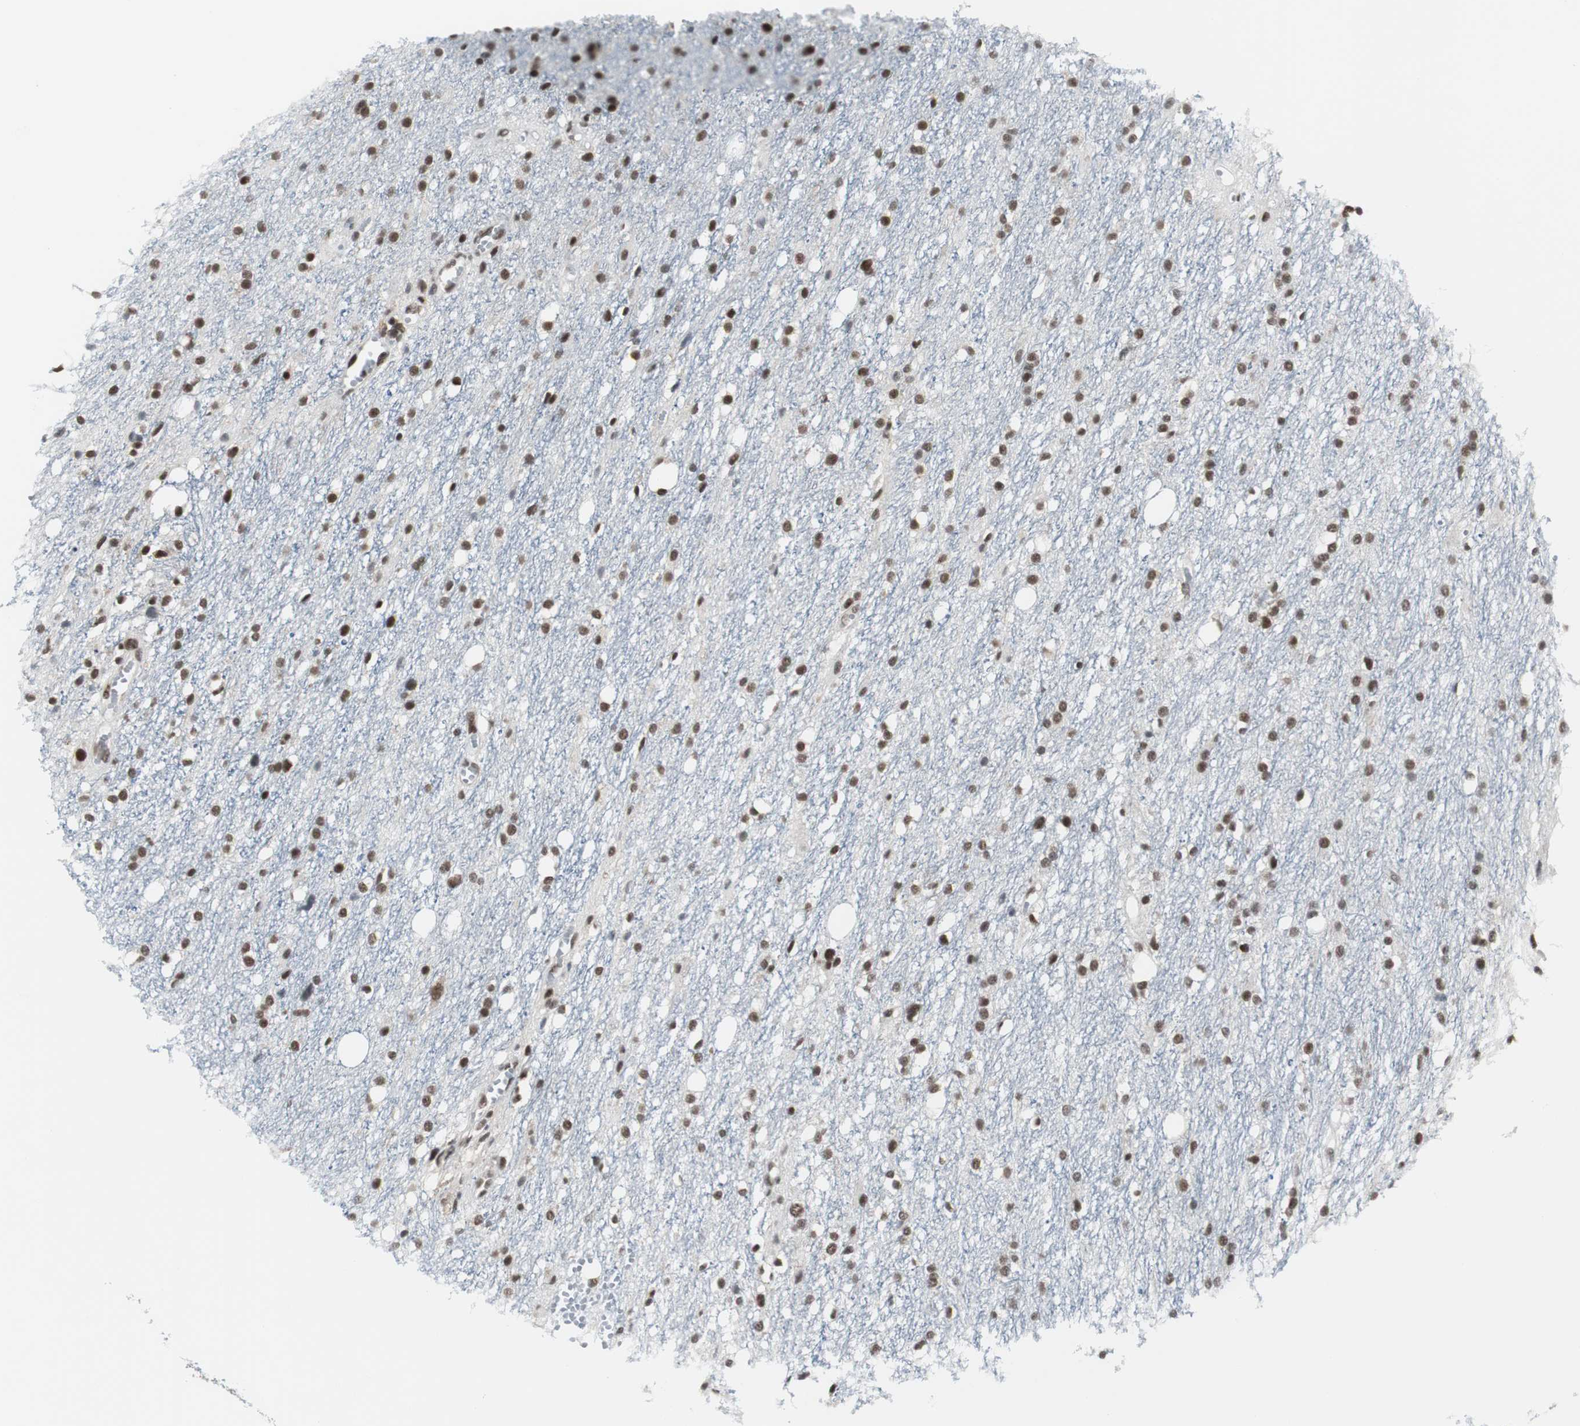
{"staining": {"intensity": "strong", "quantity": ">75%", "location": "nuclear"}, "tissue": "glioma", "cell_type": "Tumor cells", "image_type": "cancer", "snomed": [{"axis": "morphology", "description": "Glioma, malignant, High grade"}, {"axis": "topography", "description": "Brain"}], "caption": "Strong nuclear protein positivity is identified in approximately >75% of tumor cells in glioma.", "gene": "CDK9", "patient": {"sex": "female", "age": 59}}